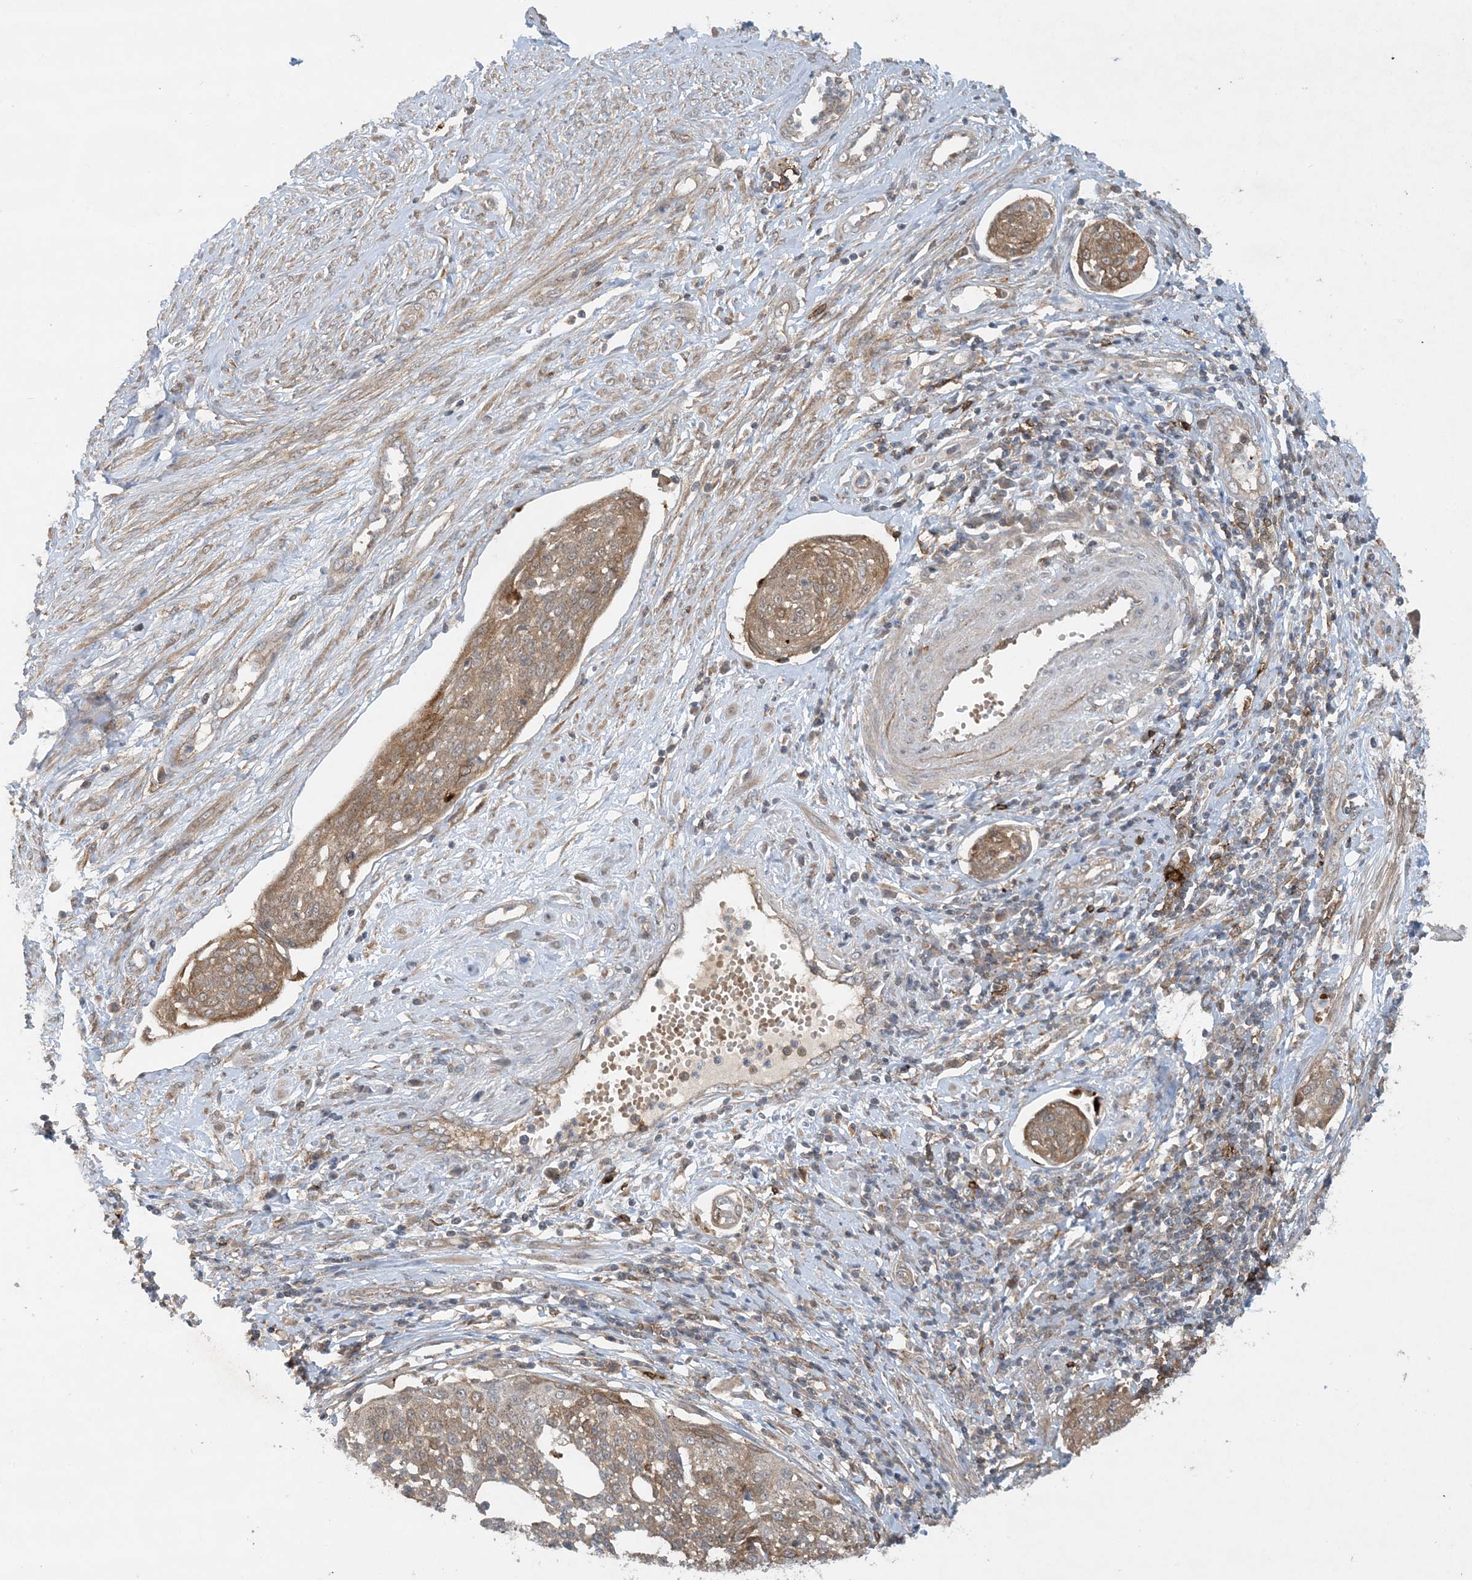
{"staining": {"intensity": "moderate", "quantity": "25%-75%", "location": "cytoplasmic/membranous"}, "tissue": "cervical cancer", "cell_type": "Tumor cells", "image_type": "cancer", "snomed": [{"axis": "morphology", "description": "Squamous cell carcinoma, NOS"}, {"axis": "topography", "description": "Cervix"}], "caption": "A medium amount of moderate cytoplasmic/membranous staining is appreciated in about 25%-75% of tumor cells in cervical squamous cell carcinoma tissue. (Brightfield microscopy of DAB IHC at high magnification).", "gene": "STAM2", "patient": {"sex": "female", "age": 34}}